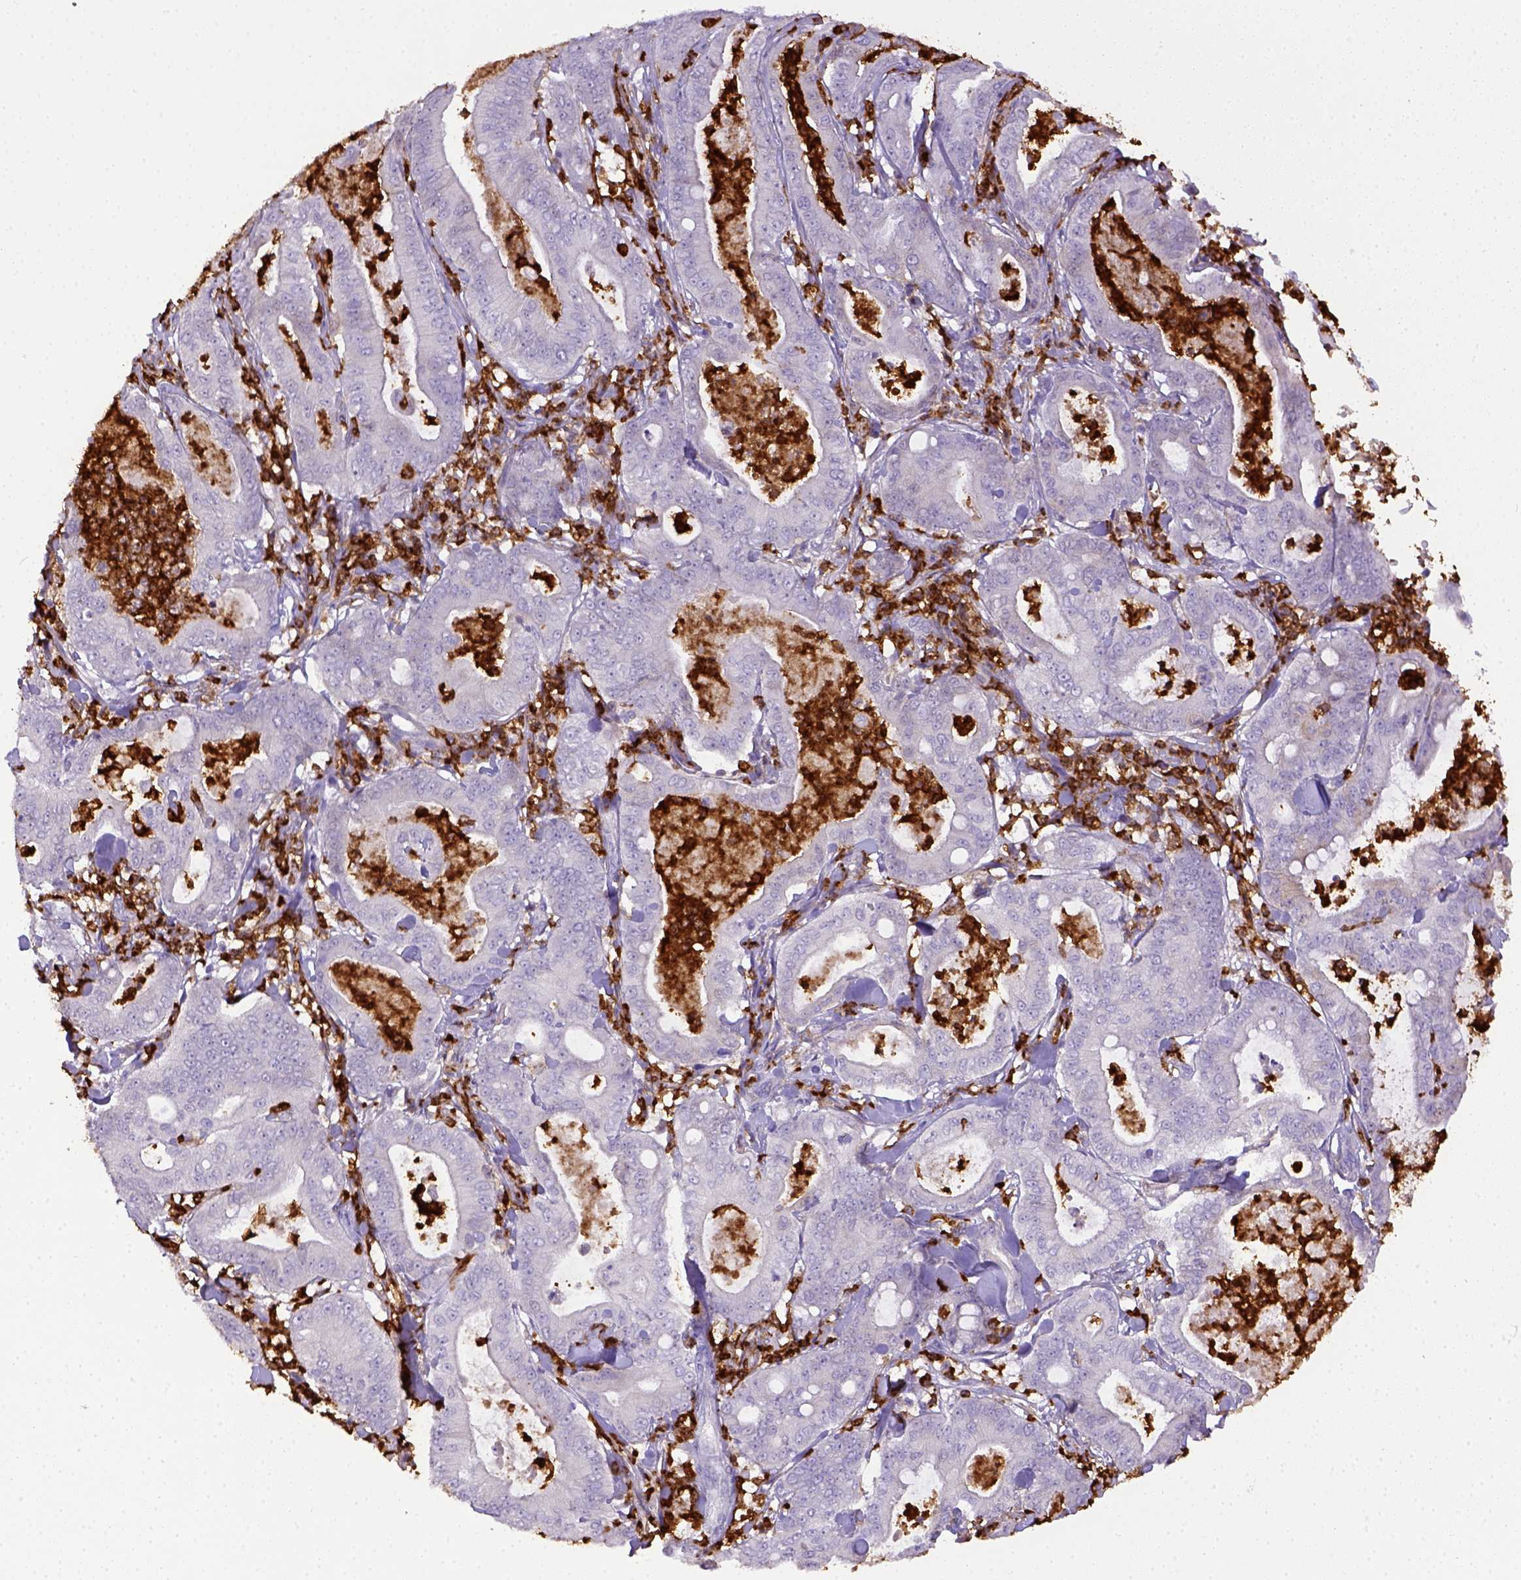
{"staining": {"intensity": "negative", "quantity": "none", "location": "none"}, "tissue": "pancreatic cancer", "cell_type": "Tumor cells", "image_type": "cancer", "snomed": [{"axis": "morphology", "description": "Adenocarcinoma, NOS"}, {"axis": "topography", "description": "Pancreas"}], "caption": "Immunohistochemistry of human pancreatic adenocarcinoma displays no staining in tumor cells.", "gene": "ITGAM", "patient": {"sex": "male", "age": 71}}